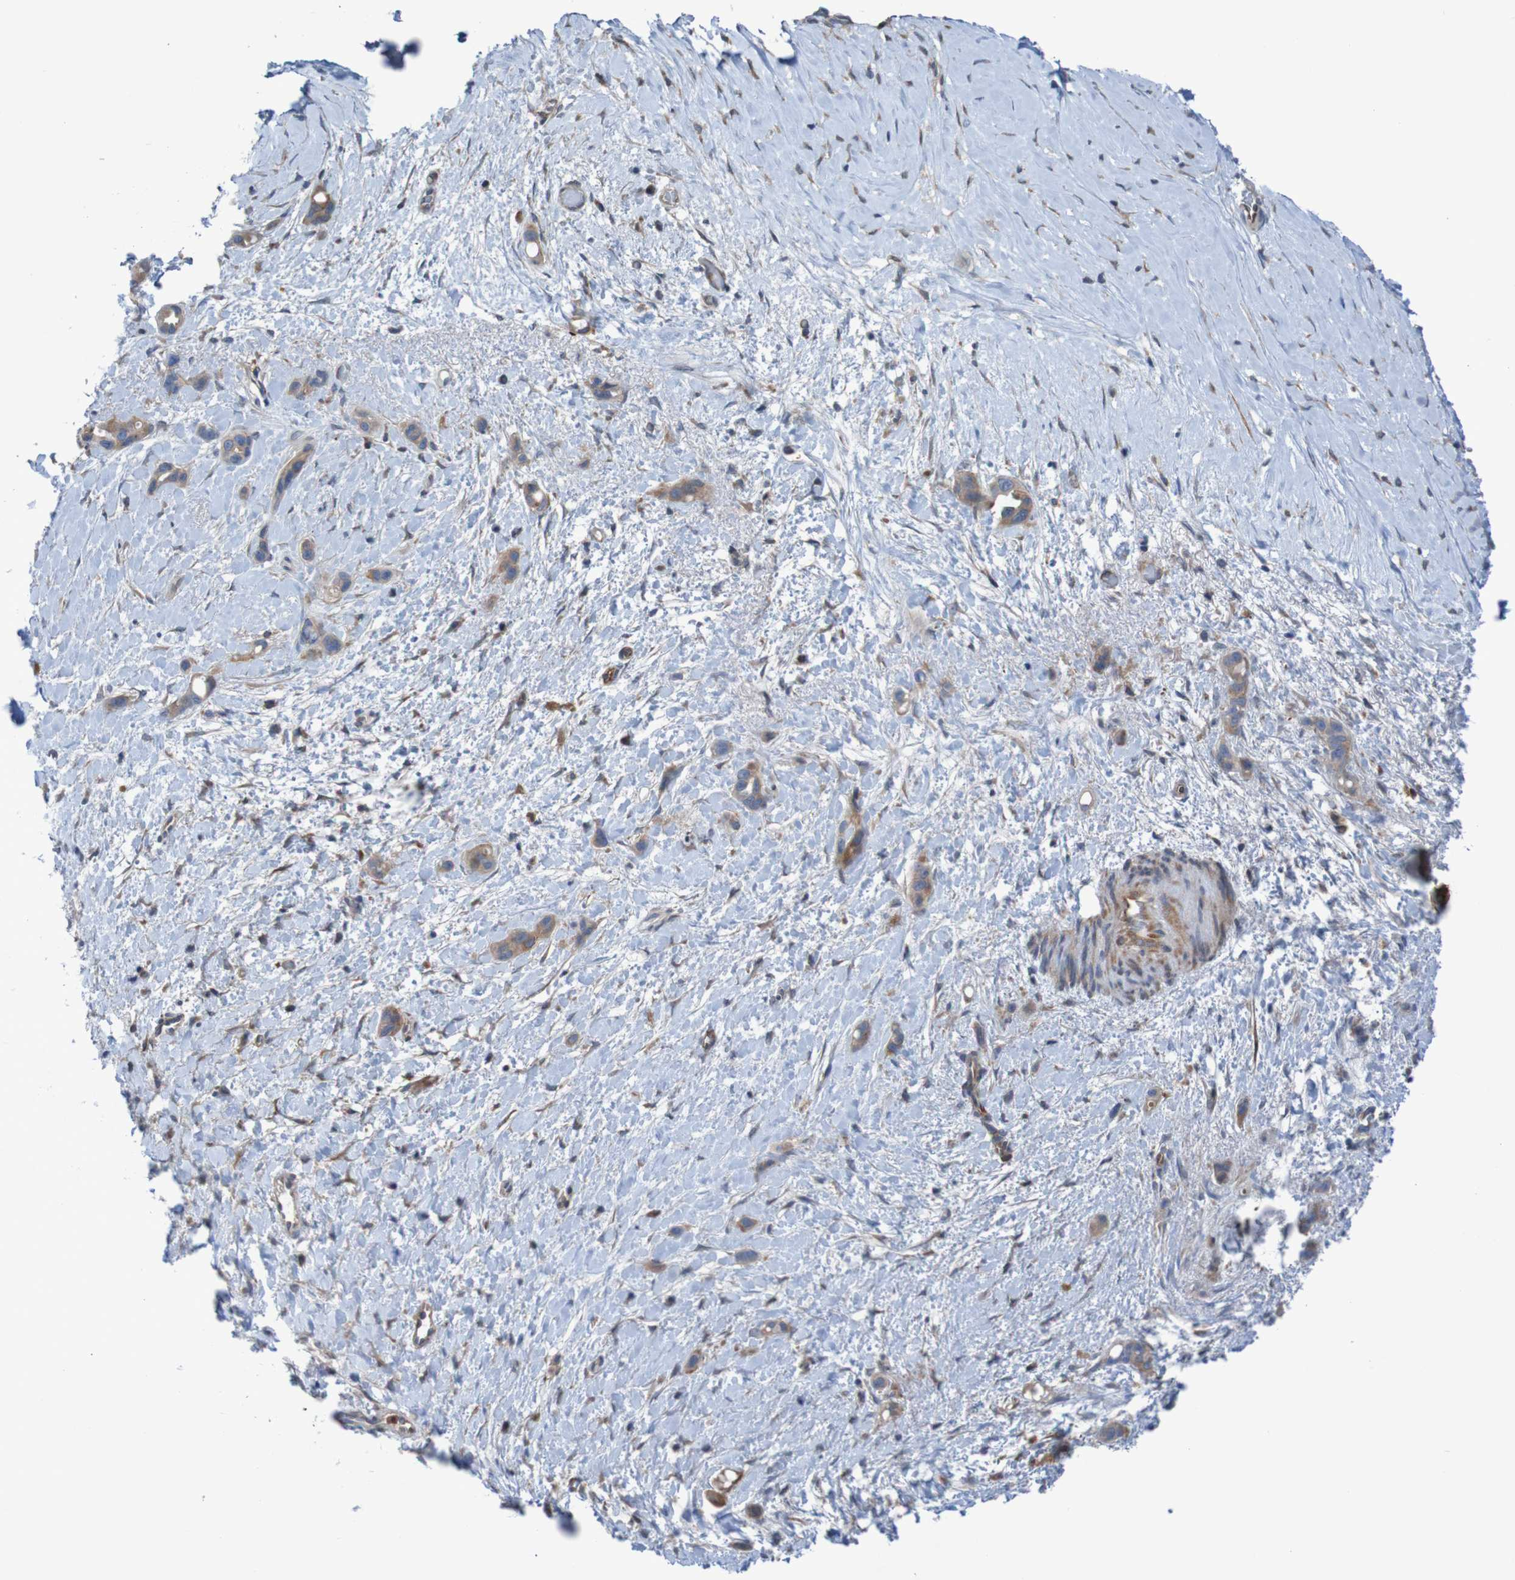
{"staining": {"intensity": "moderate", "quantity": ">75%", "location": "cytoplasmic/membranous"}, "tissue": "liver cancer", "cell_type": "Tumor cells", "image_type": "cancer", "snomed": [{"axis": "morphology", "description": "Cholangiocarcinoma"}, {"axis": "topography", "description": "Liver"}], "caption": "Liver cancer (cholangiocarcinoma) stained with DAB (3,3'-diaminobenzidine) immunohistochemistry reveals medium levels of moderate cytoplasmic/membranous staining in approximately >75% of tumor cells.", "gene": "ANGPT4", "patient": {"sex": "female", "age": 65}}